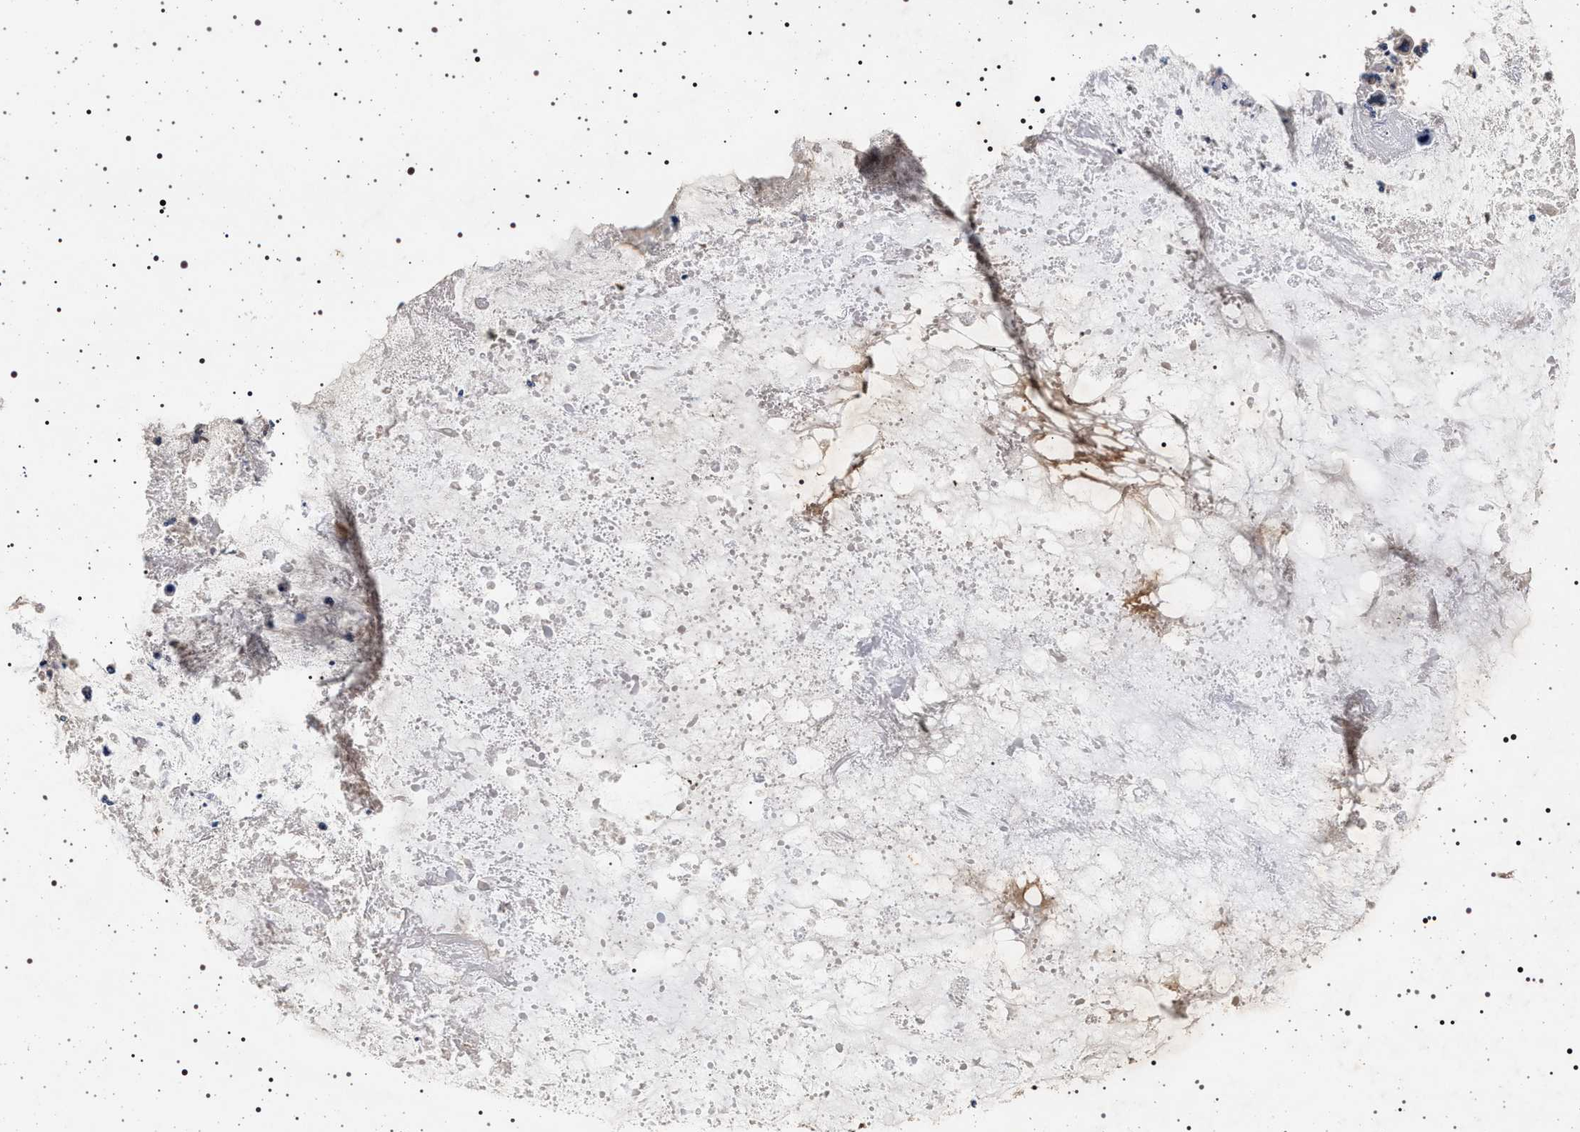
{"staining": {"intensity": "weak", "quantity": ">75%", "location": "cytoplasmic/membranous"}, "tissue": "ovarian cancer", "cell_type": "Tumor cells", "image_type": "cancer", "snomed": [{"axis": "morphology", "description": "Cystadenocarcinoma, mucinous, NOS"}, {"axis": "topography", "description": "Ovary"}], "caption": "A histopathology image of ovarian cancer (mucinous cystadenocarcinoma) stained for a protein demonstrates weak cytoplasmic/membranous brown staining in tumor cells.", "gene": "DCBLD2", "patient": {"sex": "female", "age": 80}}